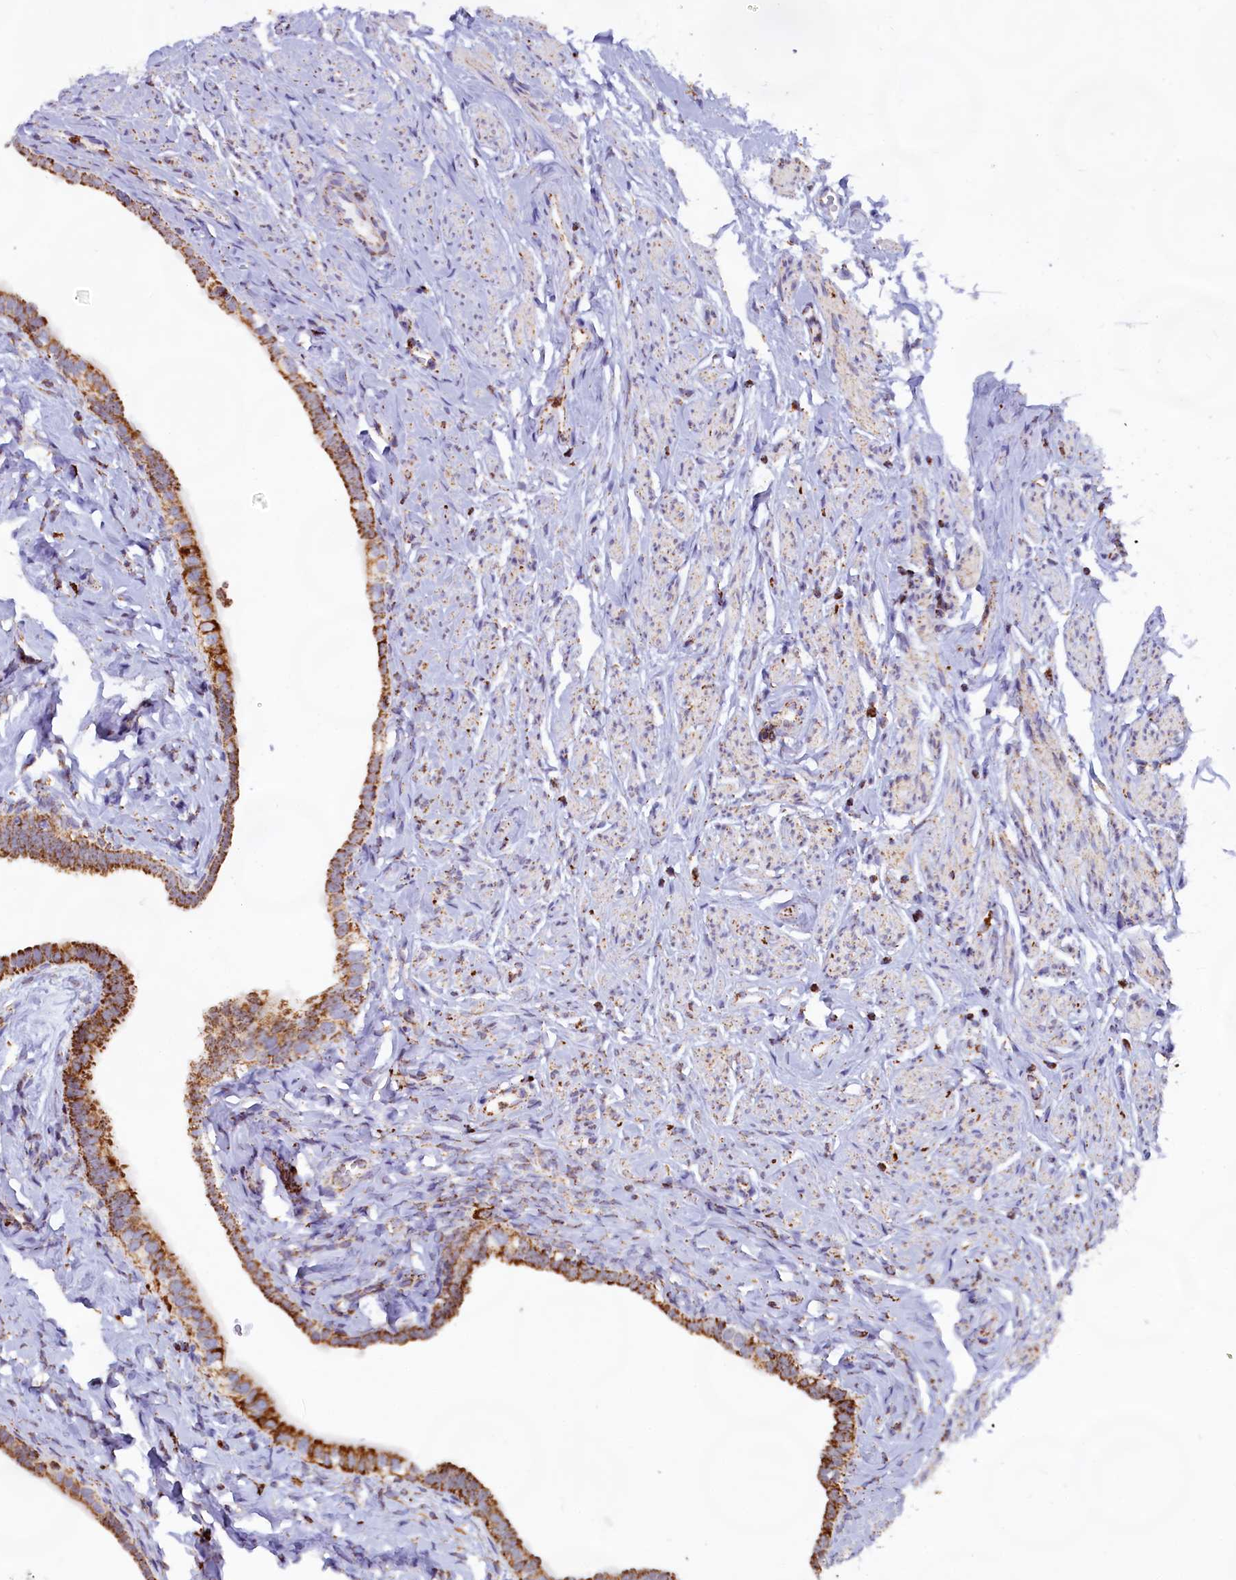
{"staining": {"intensity": "strong", "quantity": ">75%", "location": "cytoplasmic/membranous"}, "tissue": "fallopian tube", "cell_type": "Glandular cells", "image_type": "normal", "snomed": [{"axis": "morphology", "description": "Normal tissue, NOS"}, {"axis": "topography", "description": "Fallopian tube"}], "caption": "Immunohistochemical staining of normal human fallopian tube reveals >75% levels of strong cytoplasmic/membranous protein positivity in about >75% of glandular cells.", "gene": "C1D", "patient": {"sex": "female", "age": 66}}